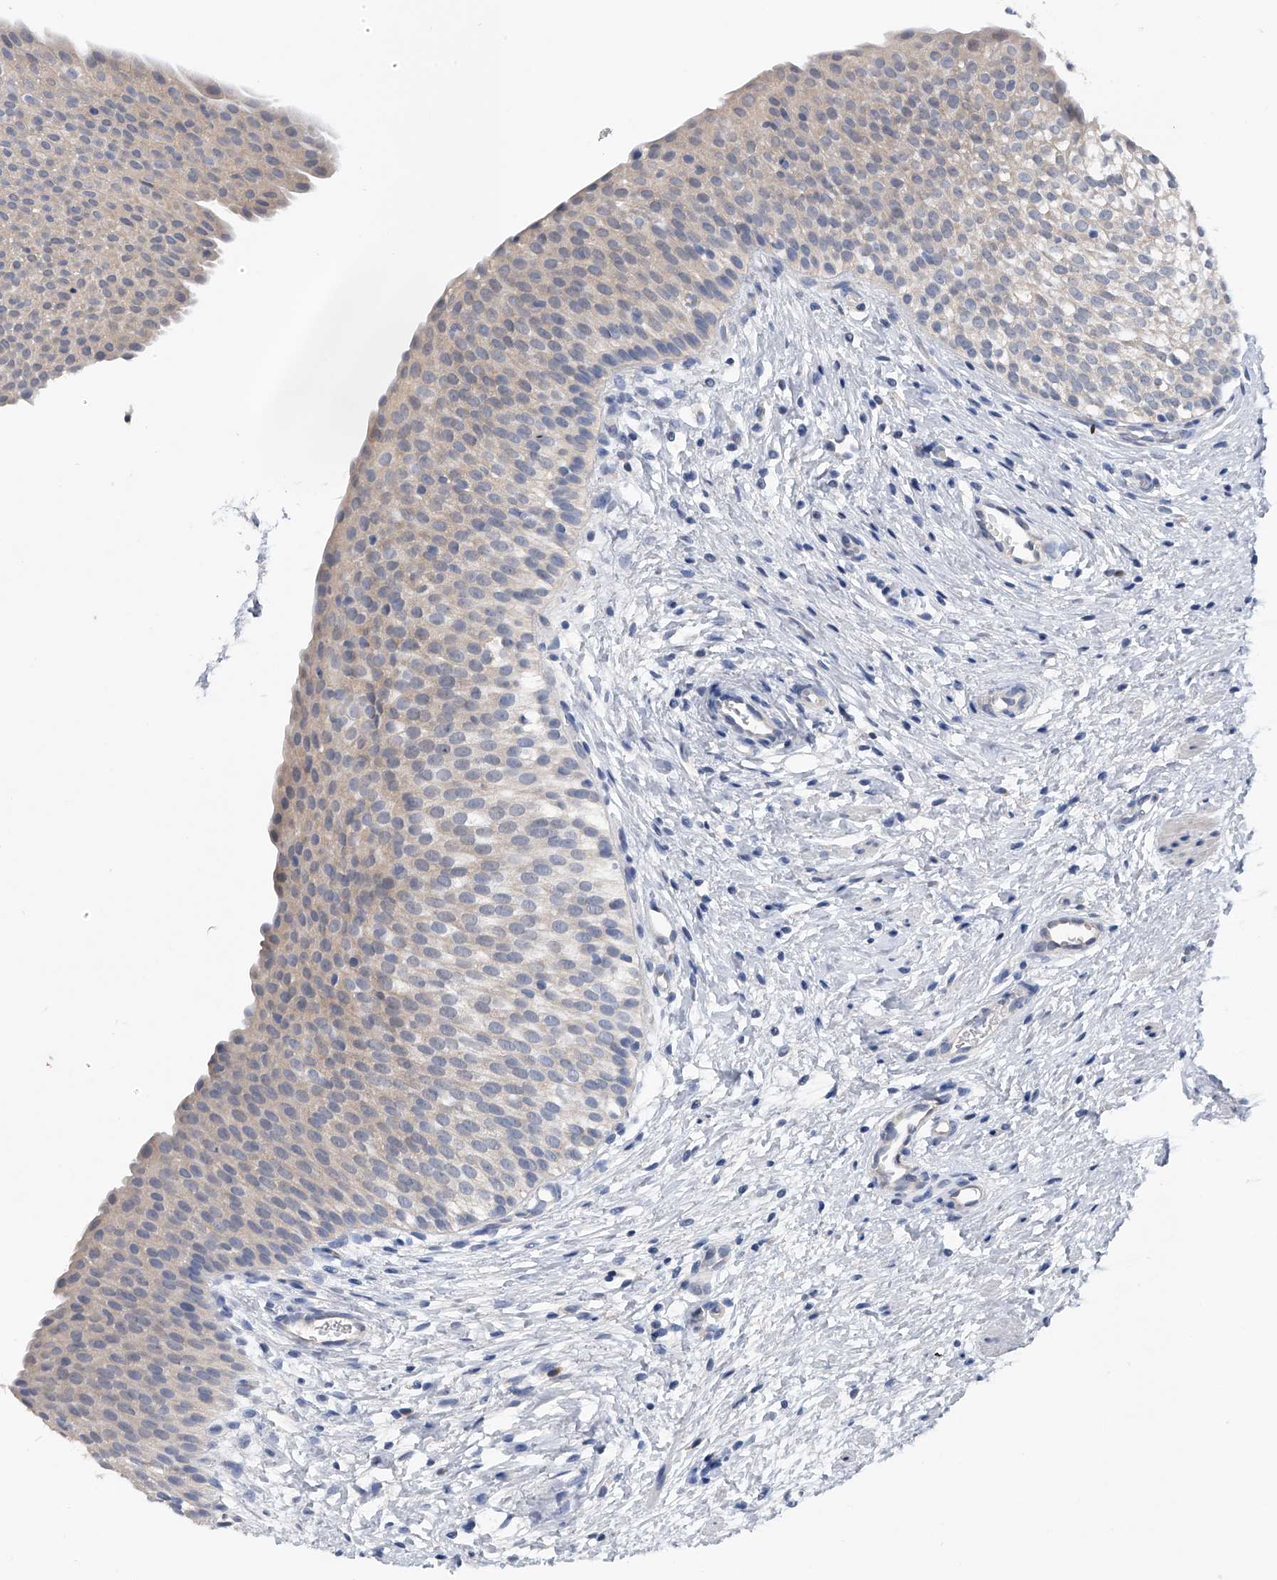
{"staining": {"intensity": "weak", "quantity": "<25%", "location": "cytoplasmic/membranous"}, "tissue": "urinary bladder", "cell_type": "Urothelial cells", "image_type": "normal", "snomed": [{"axis": "morphology", "description": "Normal tissue, NOS"}, {"axis": "topography", "description": "Urinary bladder"}], "caption": "Immunohistochemical staining of normal human urinary bladder demonstrates no significant expression in urothelial cells.", "gene": "PGM3", "patient": {"sex": "male", "age": 1}}